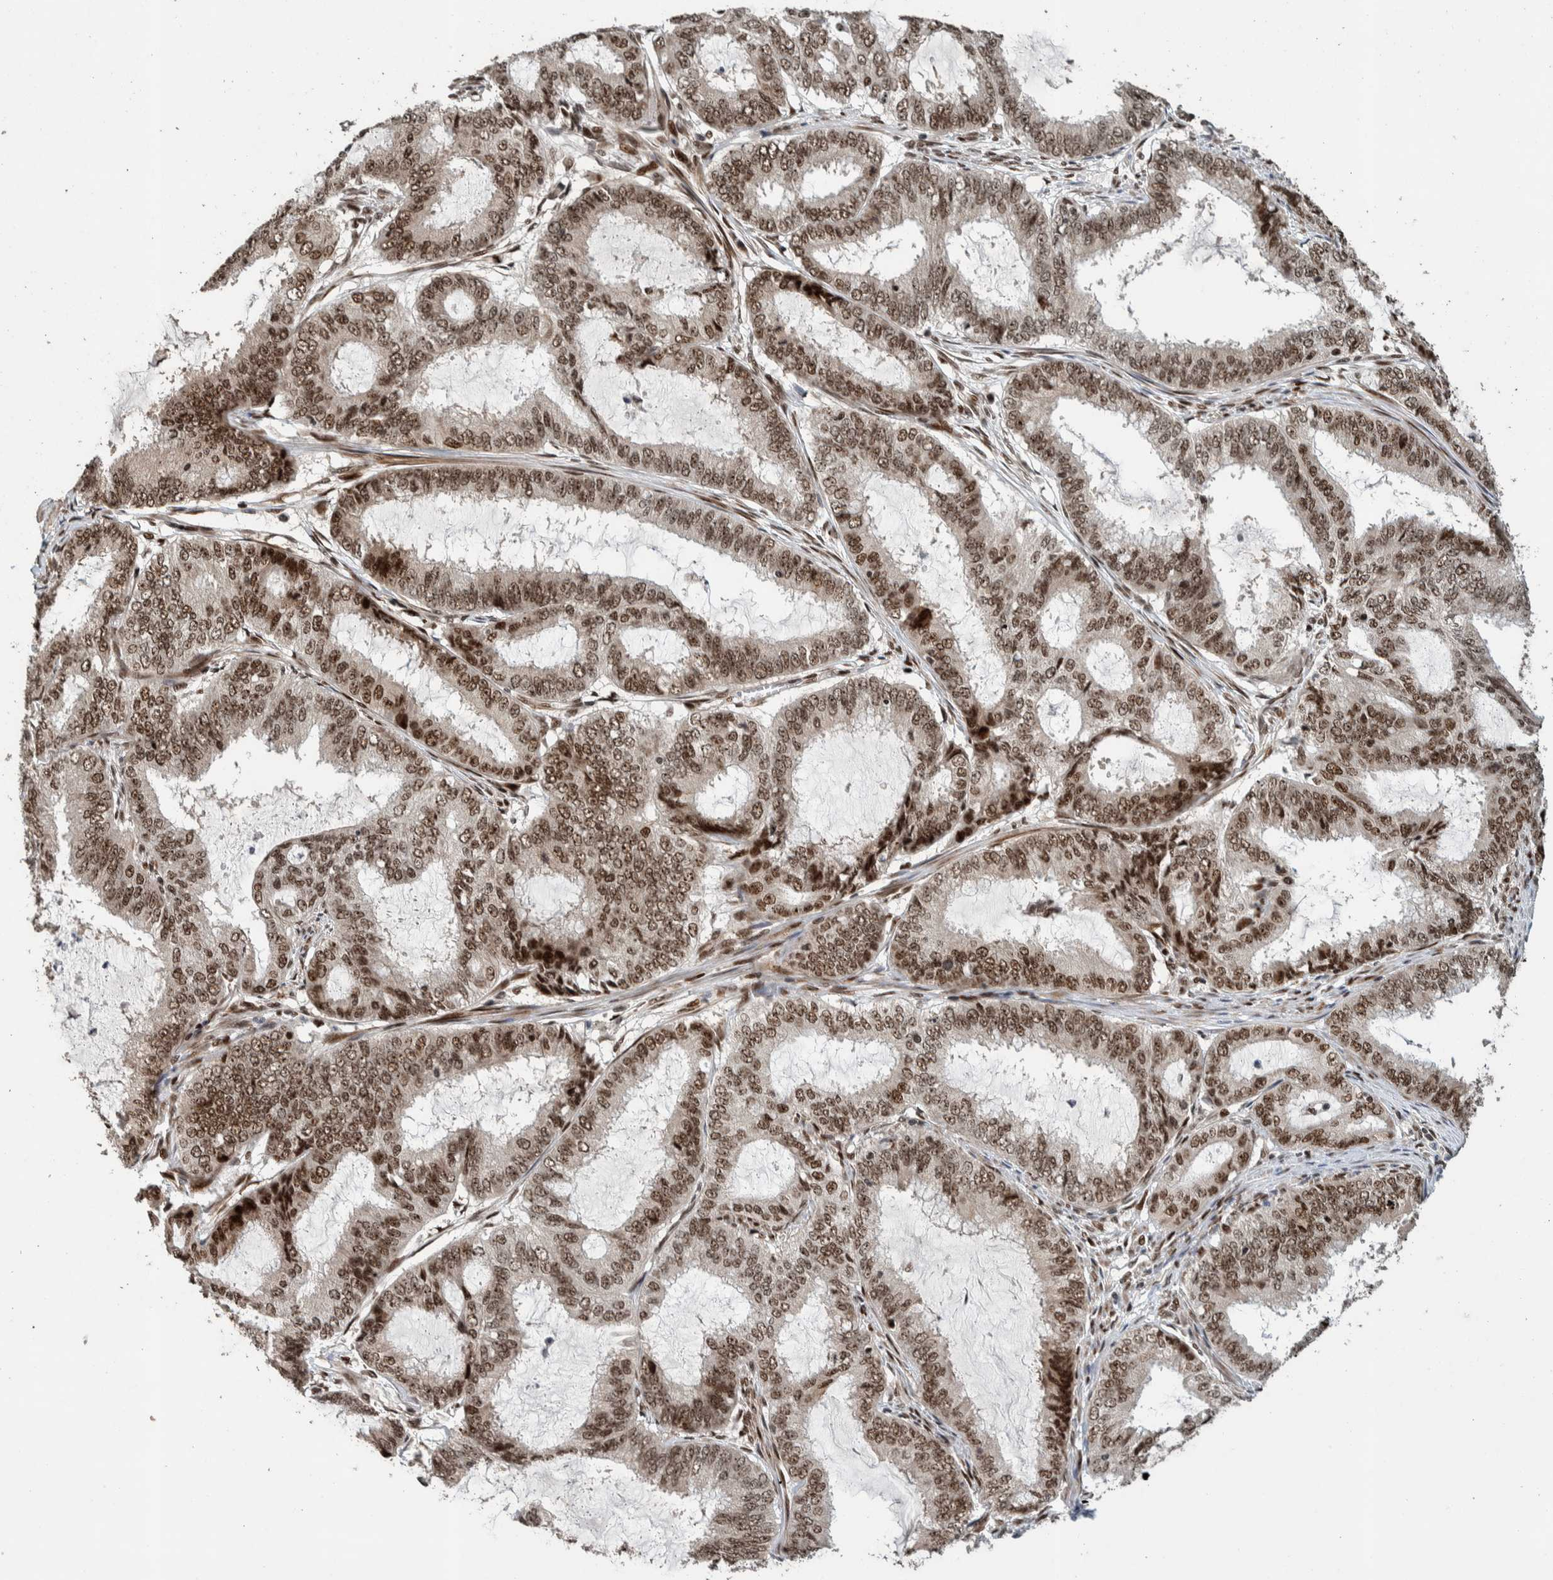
{"staining": {"intensity": "moderate", "quantity": ">75%", "location": "nuclear"}, "tissue": "endometrial cancer", "cell_type": "Tumor cells", "image_type": "cancer", "snomed": [{"axis": "morphology", "description": "Adenocarcinoma, NOS"}, {"axis": "topography", "description": "Endometrium"}], "caption": "This is a photomicrograph of IHC staining of endometrial adenocarcinoma, which shows moderate positivity in the nuclear of tumor cells.", "gene": "CHD4", "patient": {"sex": "female", "age": 51}}